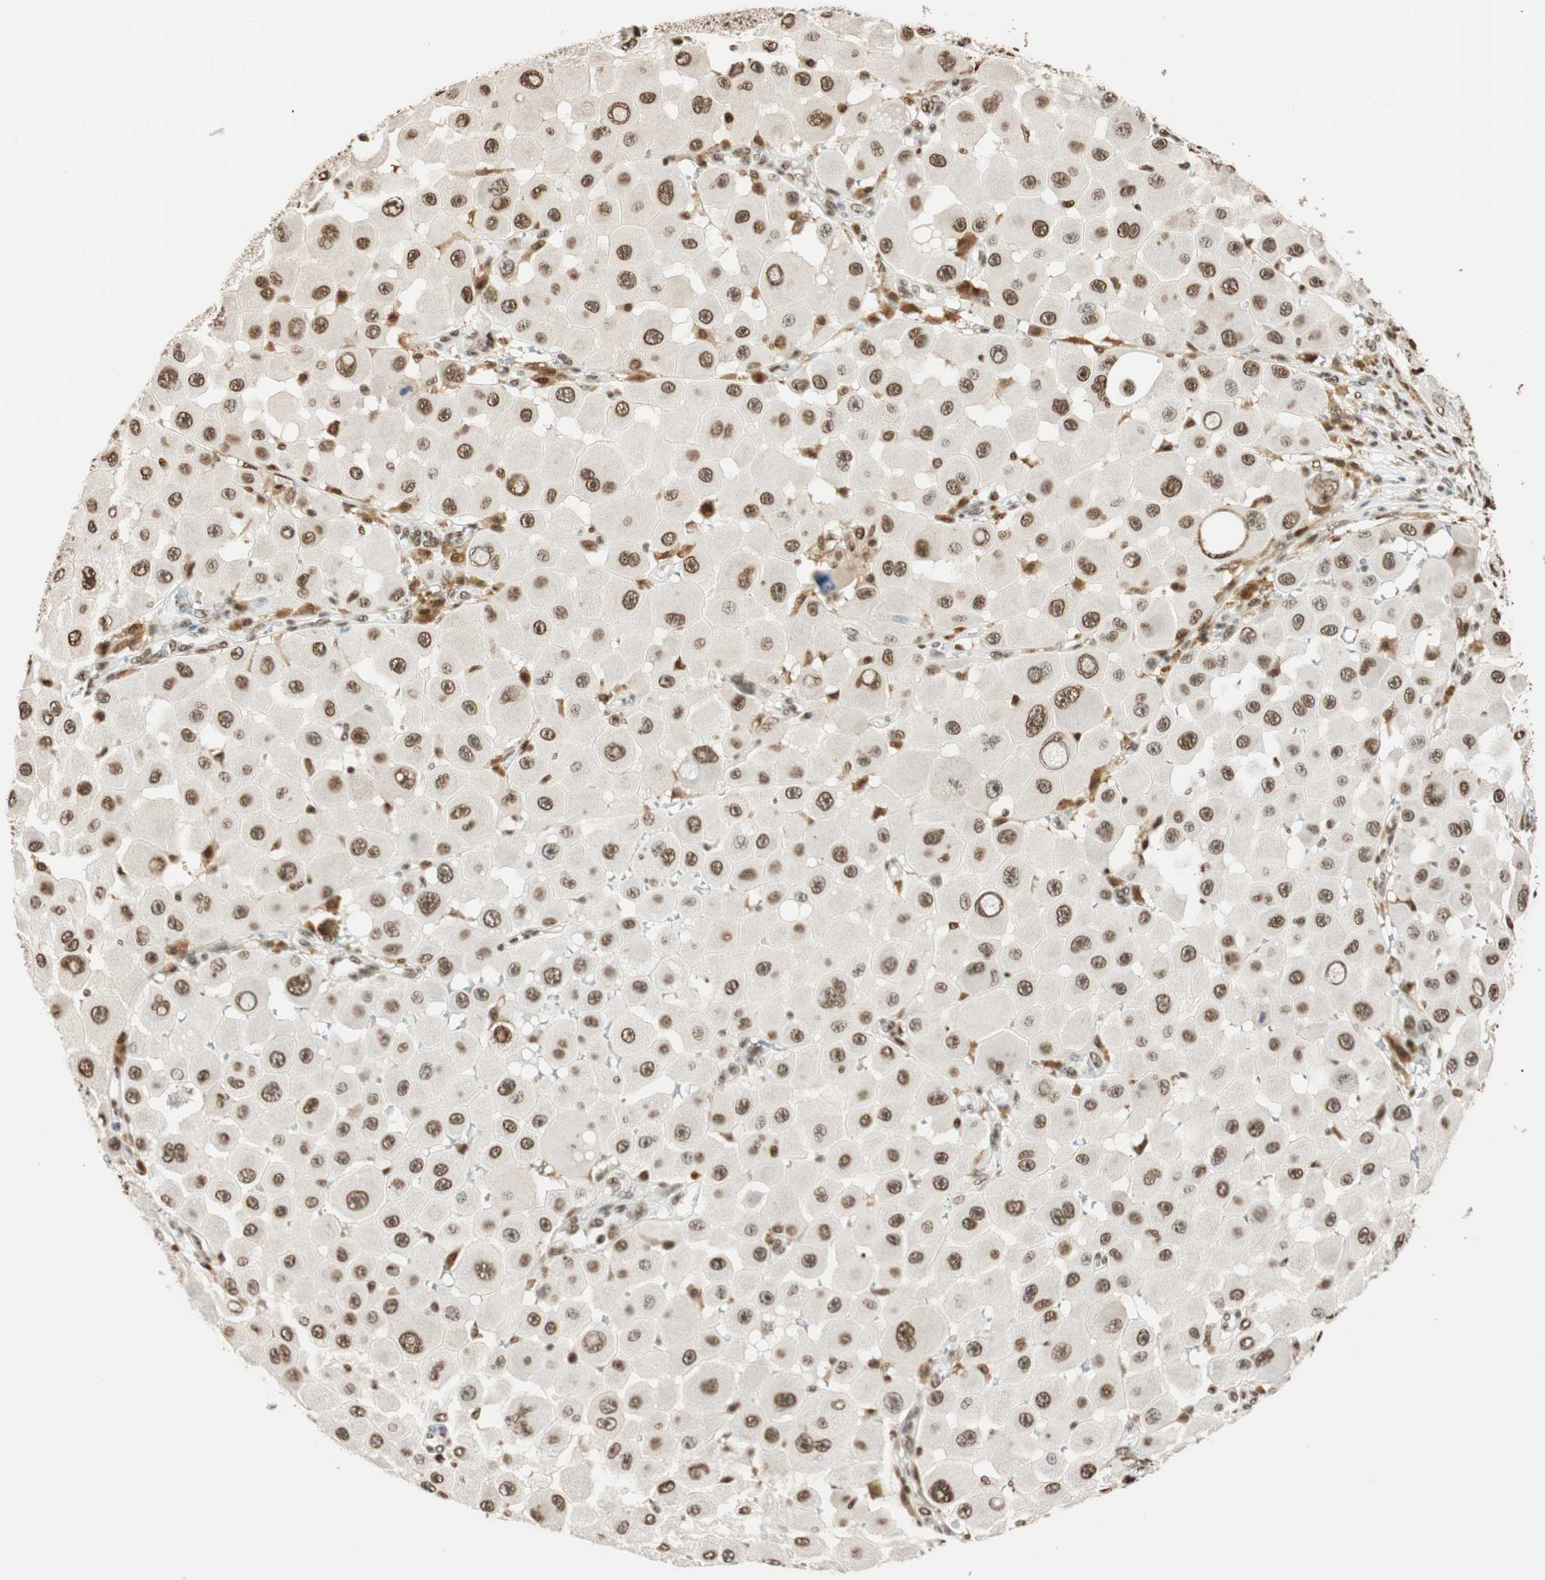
{"staining": {"intensity": "strong", "quantity": ">75%", "location": "nuclear"}, "tissue": "melanoma", "cell_type": "Tumor cells", "image_type": "cancer", "snomed": [{"axis": "morphology", "description": "Malignant melanoma, NOS"}, {"axis": "topography", "description": "Skin"}], "caption": "Melanoma was stained to show a protein in brown. There is high levels of strong nuclear positivity in approximately >75% of tumor cells.", "gene": "FANCG", "patient": {"sex": "female", "age": 81}}